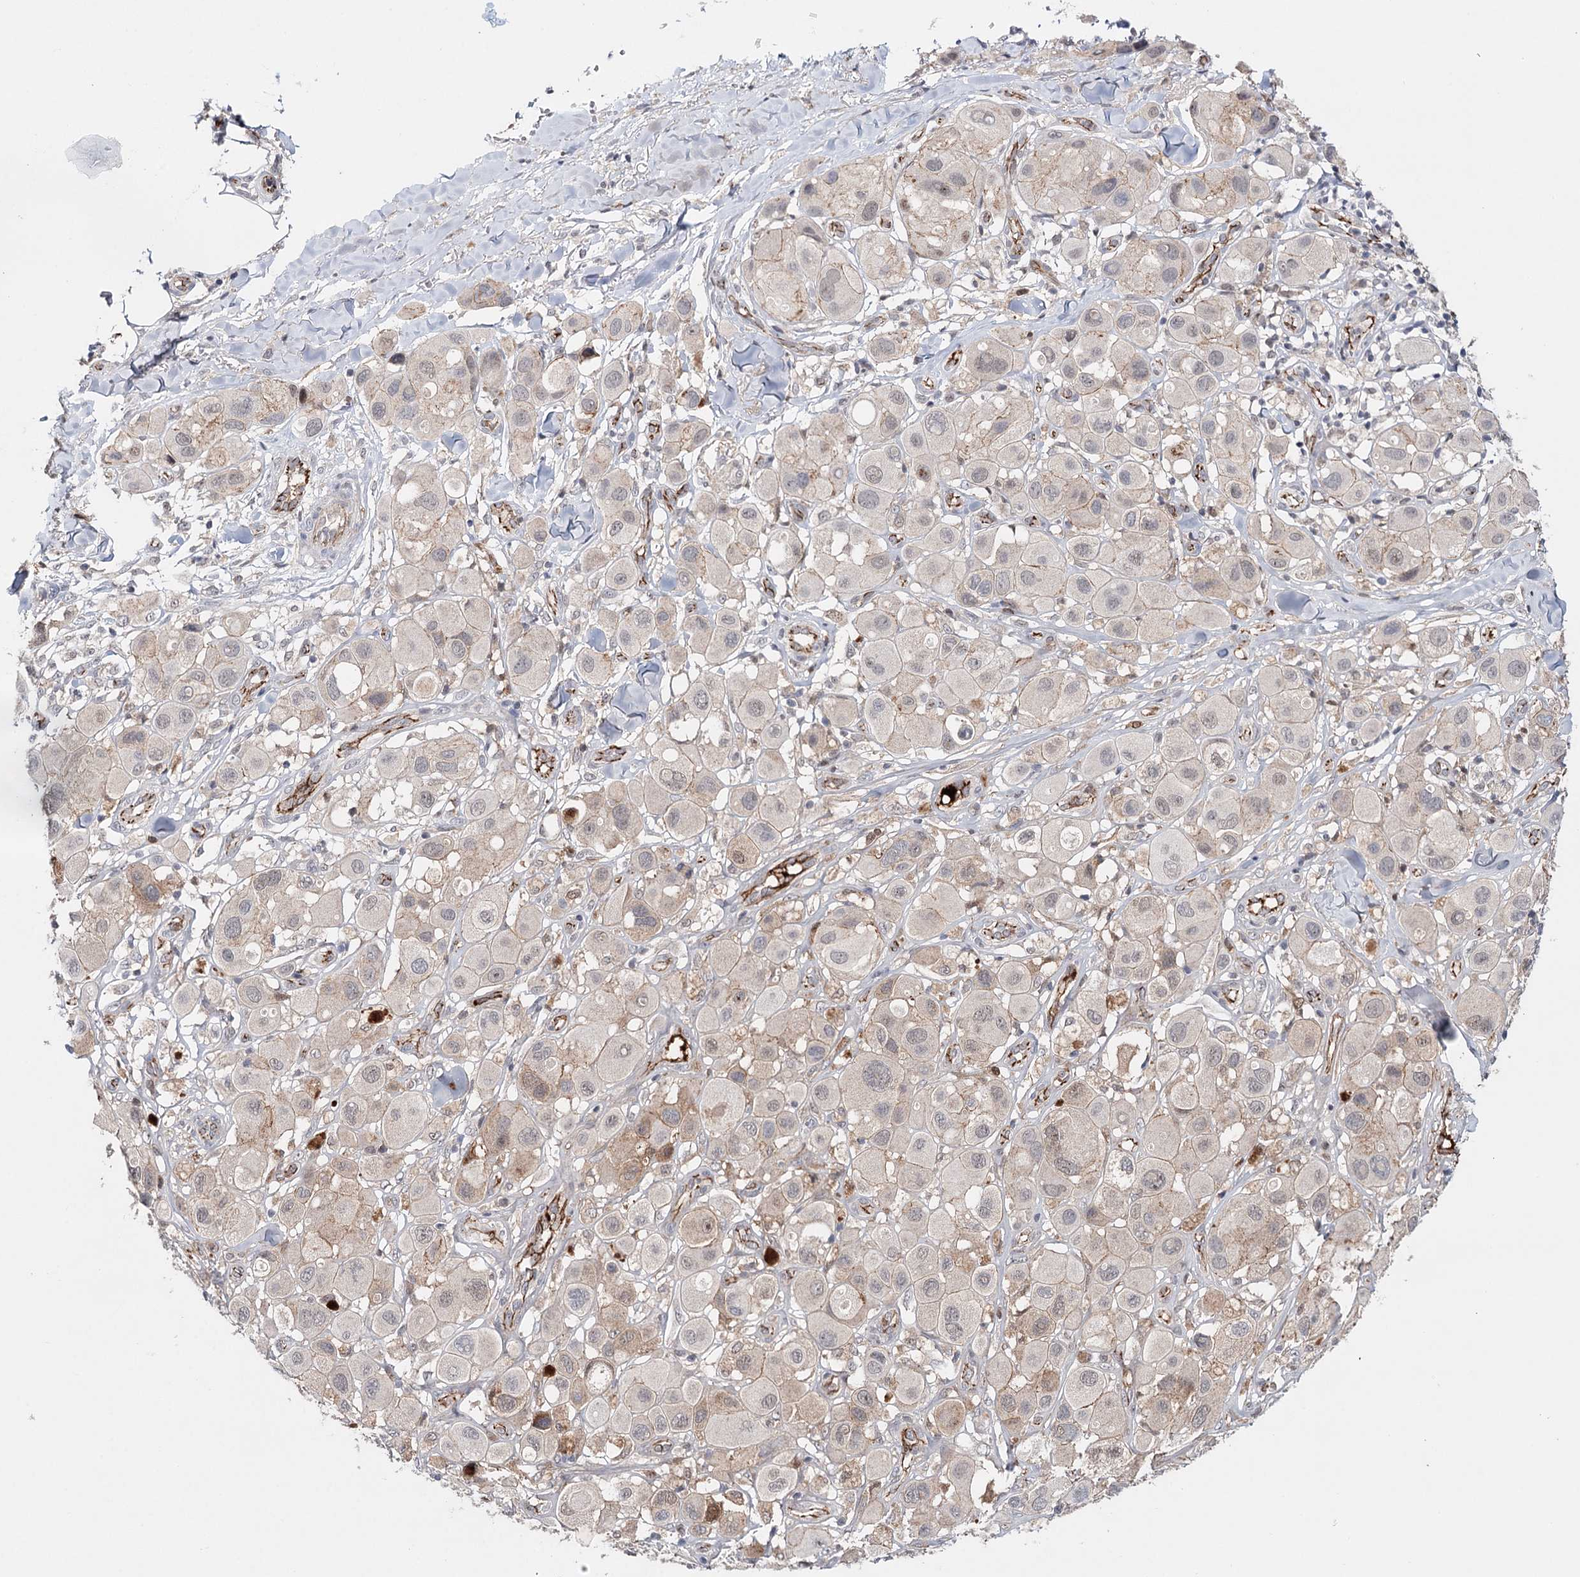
{"staining": {"intensity": "weak", "quantity": "<25%", "location": "cytoplasmic/membranous,nuclear"}, "tissue": "melanoma", "cell_type": "Tumor cells", "image_type": "cancer", "snomed": [{"axis": "morphology", "description": "Malignant melanoma, Metastatic site"}, {"axis": "topography", "description": "Skin"}], "caption": "DAB immunohistochemical staining of melanoma exhibits no significant positivity in tumor cells. The staining is performed using DAB (3,3'-diaminobenzidine) brown chromogen with nuclei counter-stained in using hematoxylin.", "gene": "PKP4", "patient": {"sex": "male", "age": 41}}